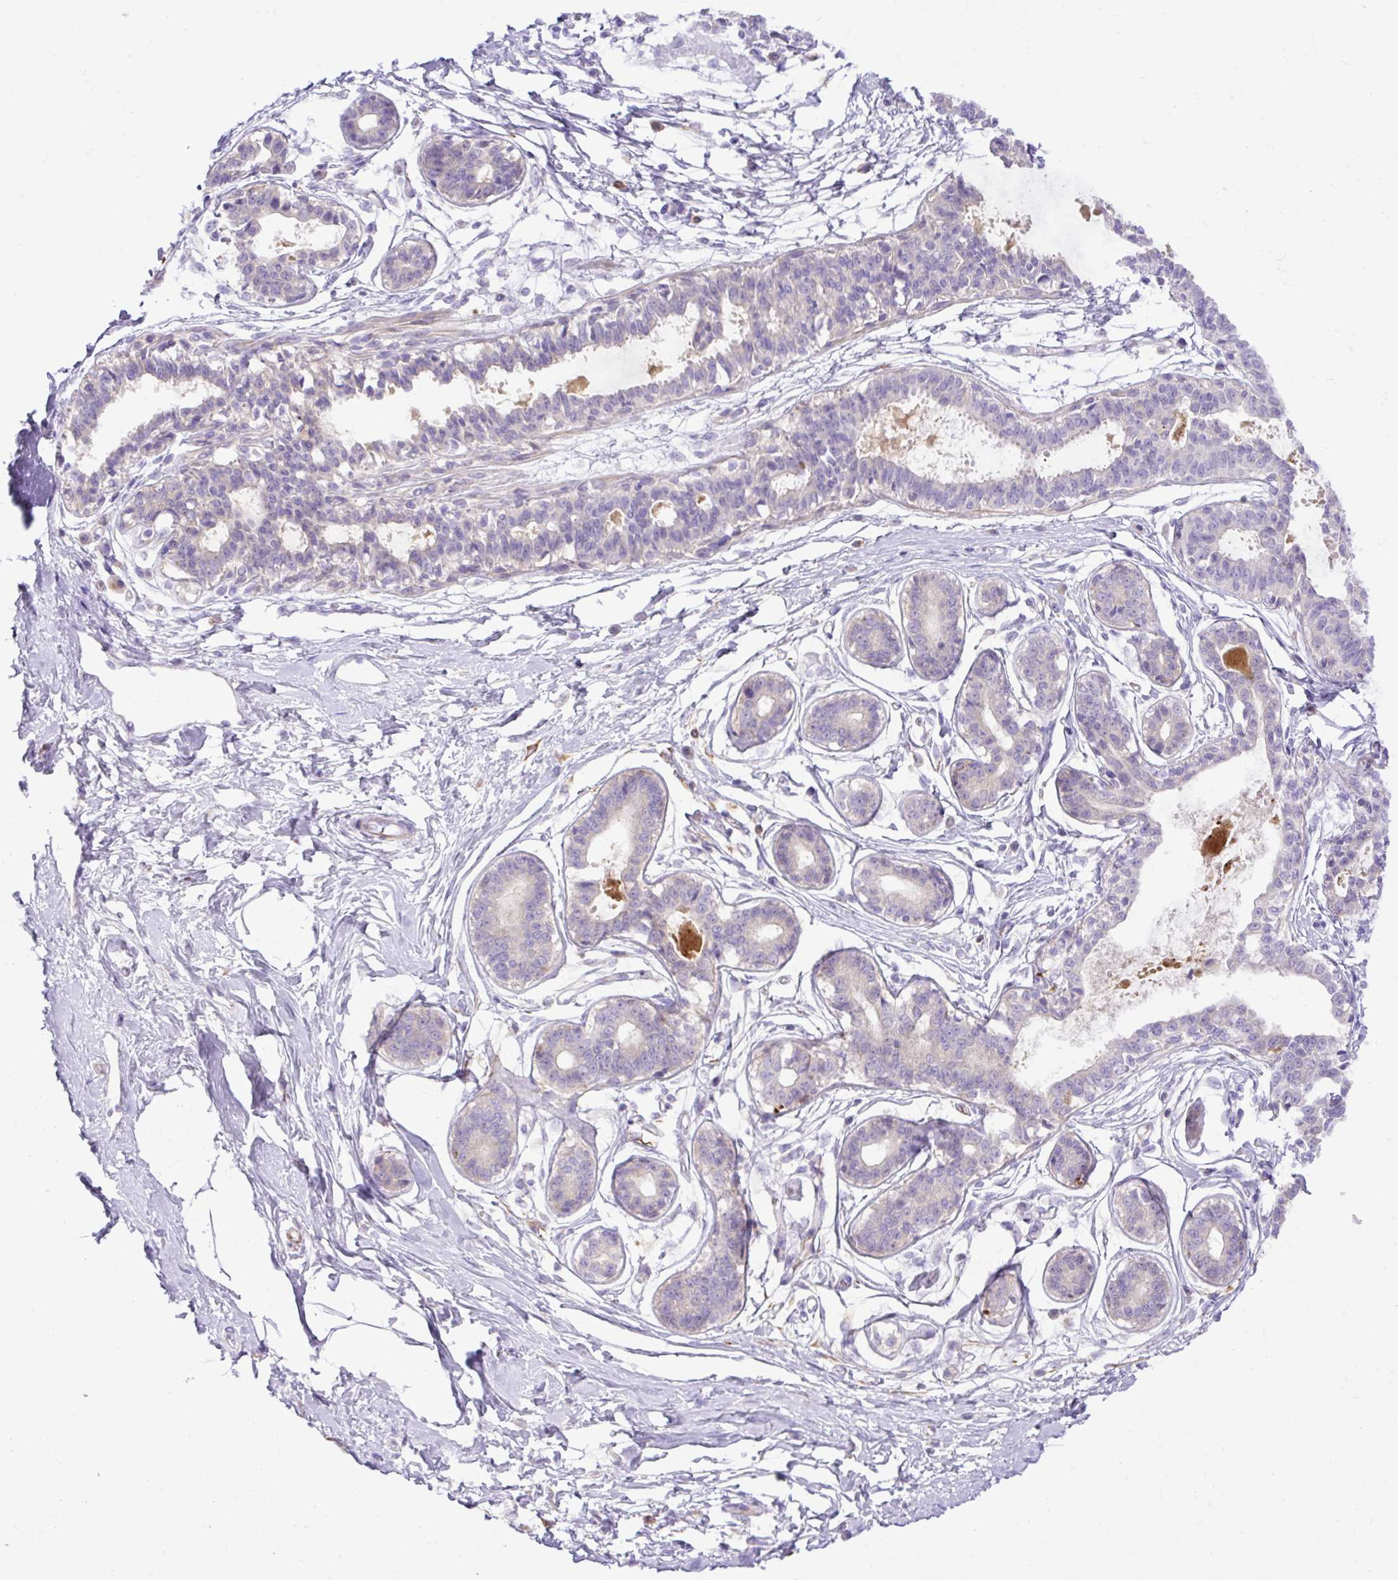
{"staining": {"intensity": "negative", "quantity": "none", "location": "none"}, "tissue": "breast", "cell_type": "Adipocytes", "image_type": "normal", "snomed": [{"axis": "morphology", "description": "Normal tissue, NOS"}, {"axis": "topography", "description": "Breast"}], "caption": "Immunohistochemical staining of unremarkable human breast reveals no significant staining in adipocytes. (DAB immunohistochemistry visualized using brightfield microscopy, high magnification).", "gene": "SPTBN5", "patient": {"sex": "female", "age": 45}}